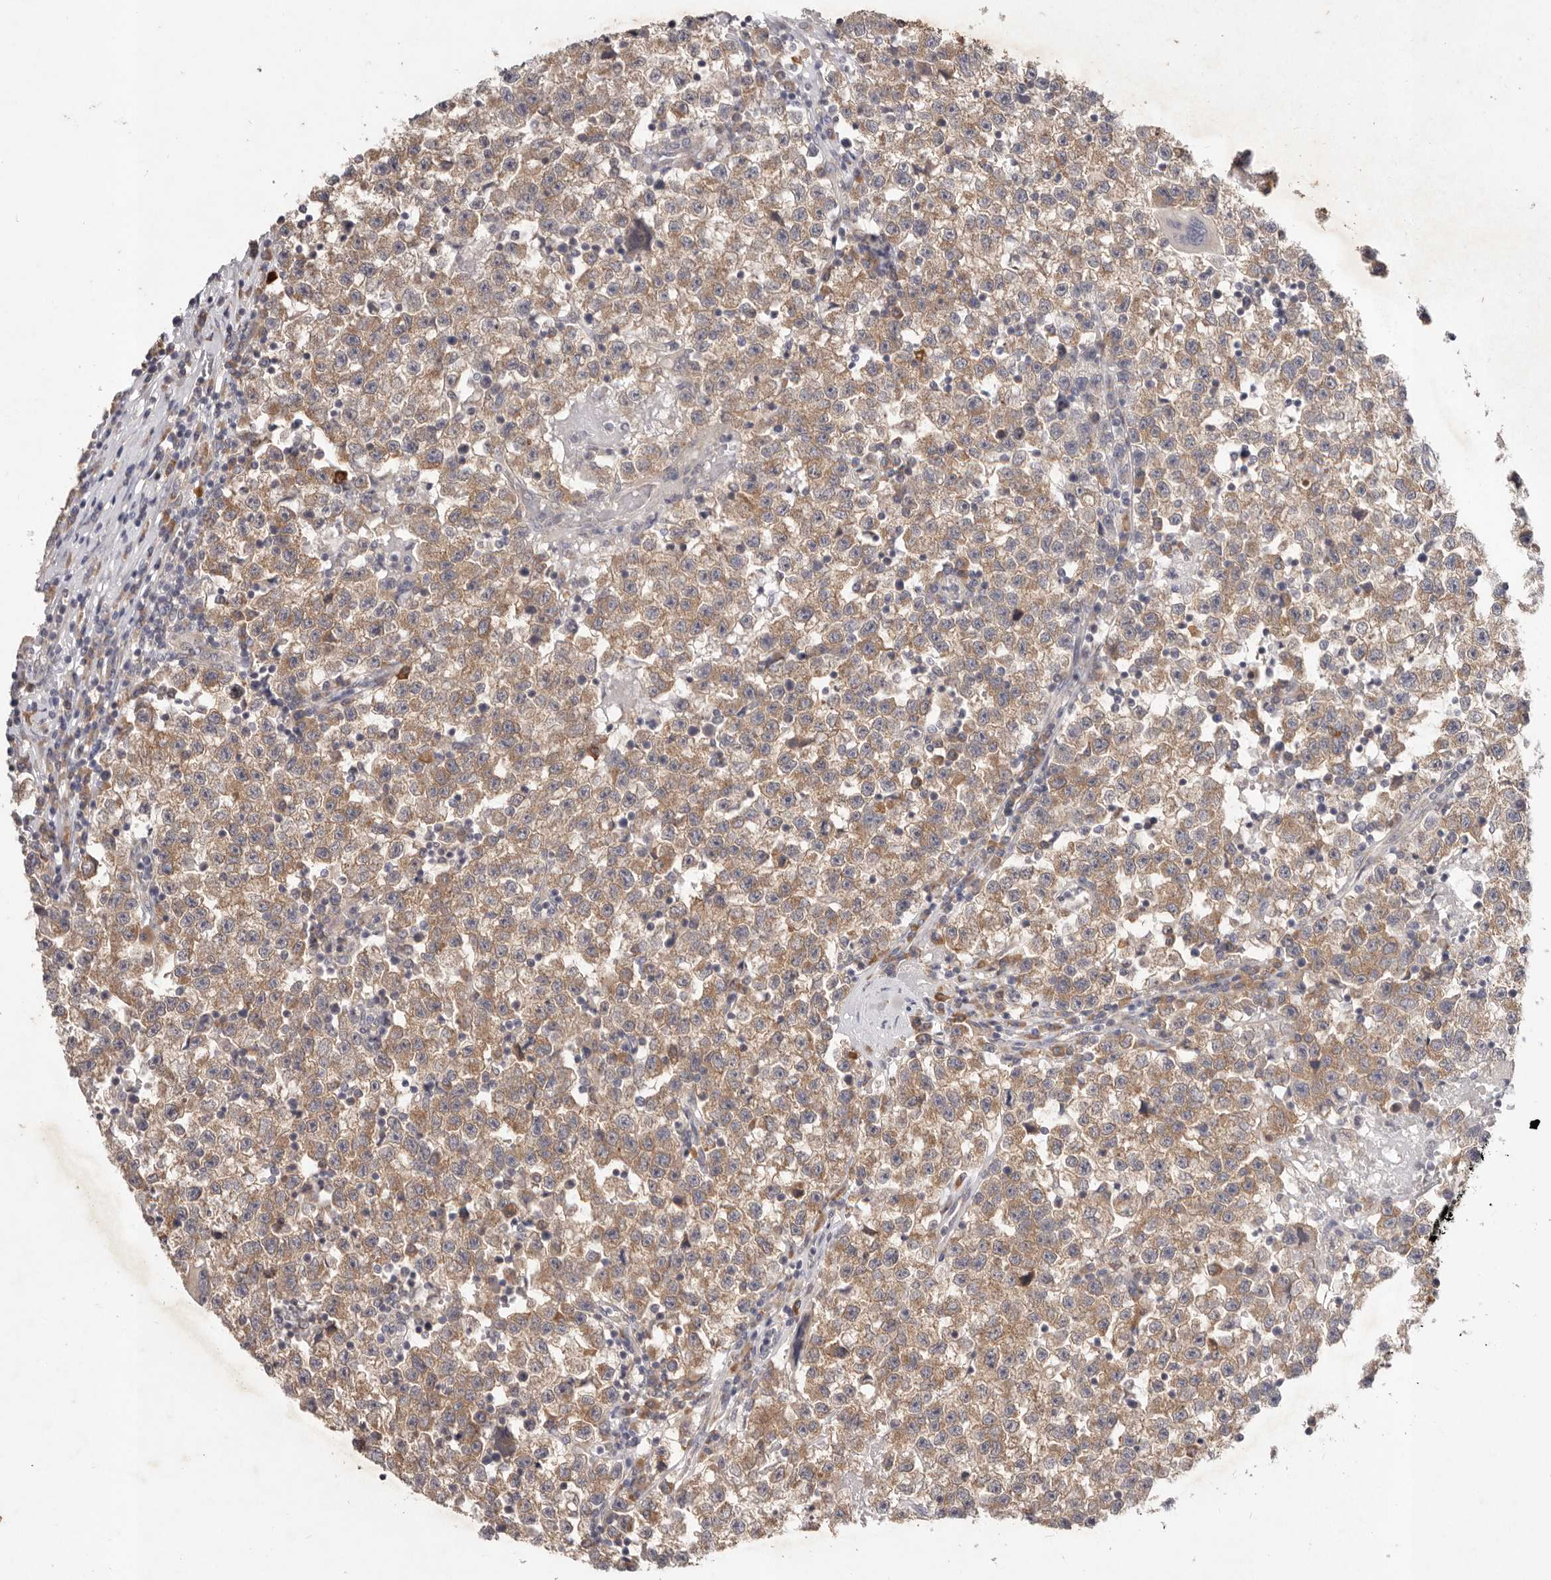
{"staining": {"intensity": "moderate", "quantity": ">75%", "location": "cytoplasmic/membranous"}, "tissue": "testis cancer", "cell_type": "Tumor cells", "image_type": "cancer", "snomed": [{"axis": "morphology", "description": "Seminoma, NOS"}, {"axis": "topography", "description": "Testis"}], "caption": "Moderate cytoplasmic/membranous staining is appreciated in approximately >75% of tumor cells in seminoma (testis). Immunohistochemistry (ihc) stains the protein in brown and the nuclei are stained blue.", "gene": "WDR77", "patient": {"sex": "male", "age": 22}}